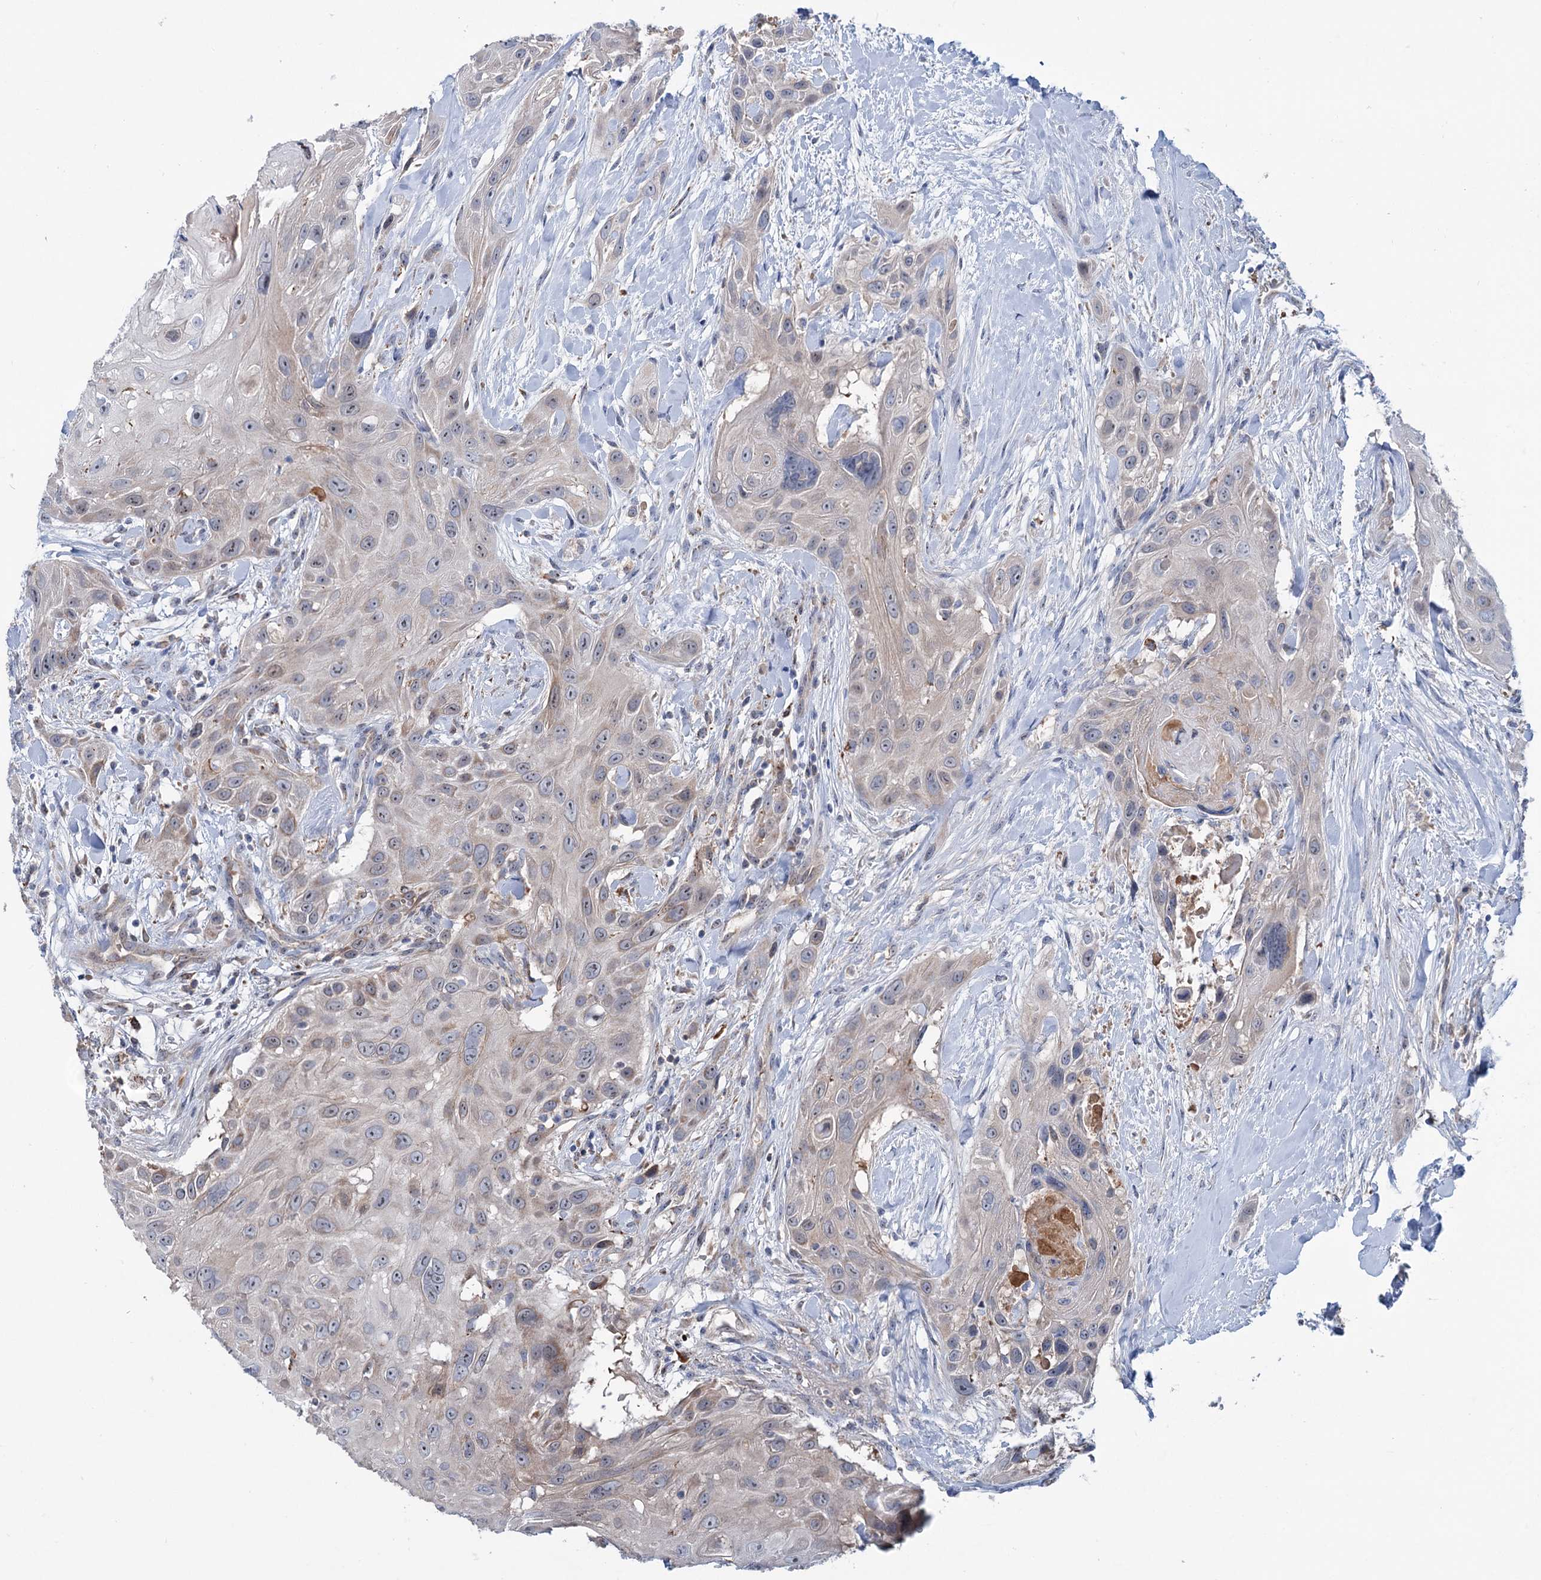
{"staining": {"intensity": "weak", "quantity": "<25%", "location": "cytoplasmic/membranous"}, "tissue": "head and neck cancer", "cell_type": "Tumor cells", "image_type": "cancer", "snomed": [{"axis": "morphology", "description": "Squamous cell carcinoma, NOS"}, {"axis": "topography", "description": "Head-Neck"}], "caption": "This is a image of immunohistochemistry (IHC) staining of head and neck cancer (squamous cell carcinoma), which shows no positivity in tumor cells.", "gene": "LPIN1", "patient": {"sex": "male", "age": 81}}